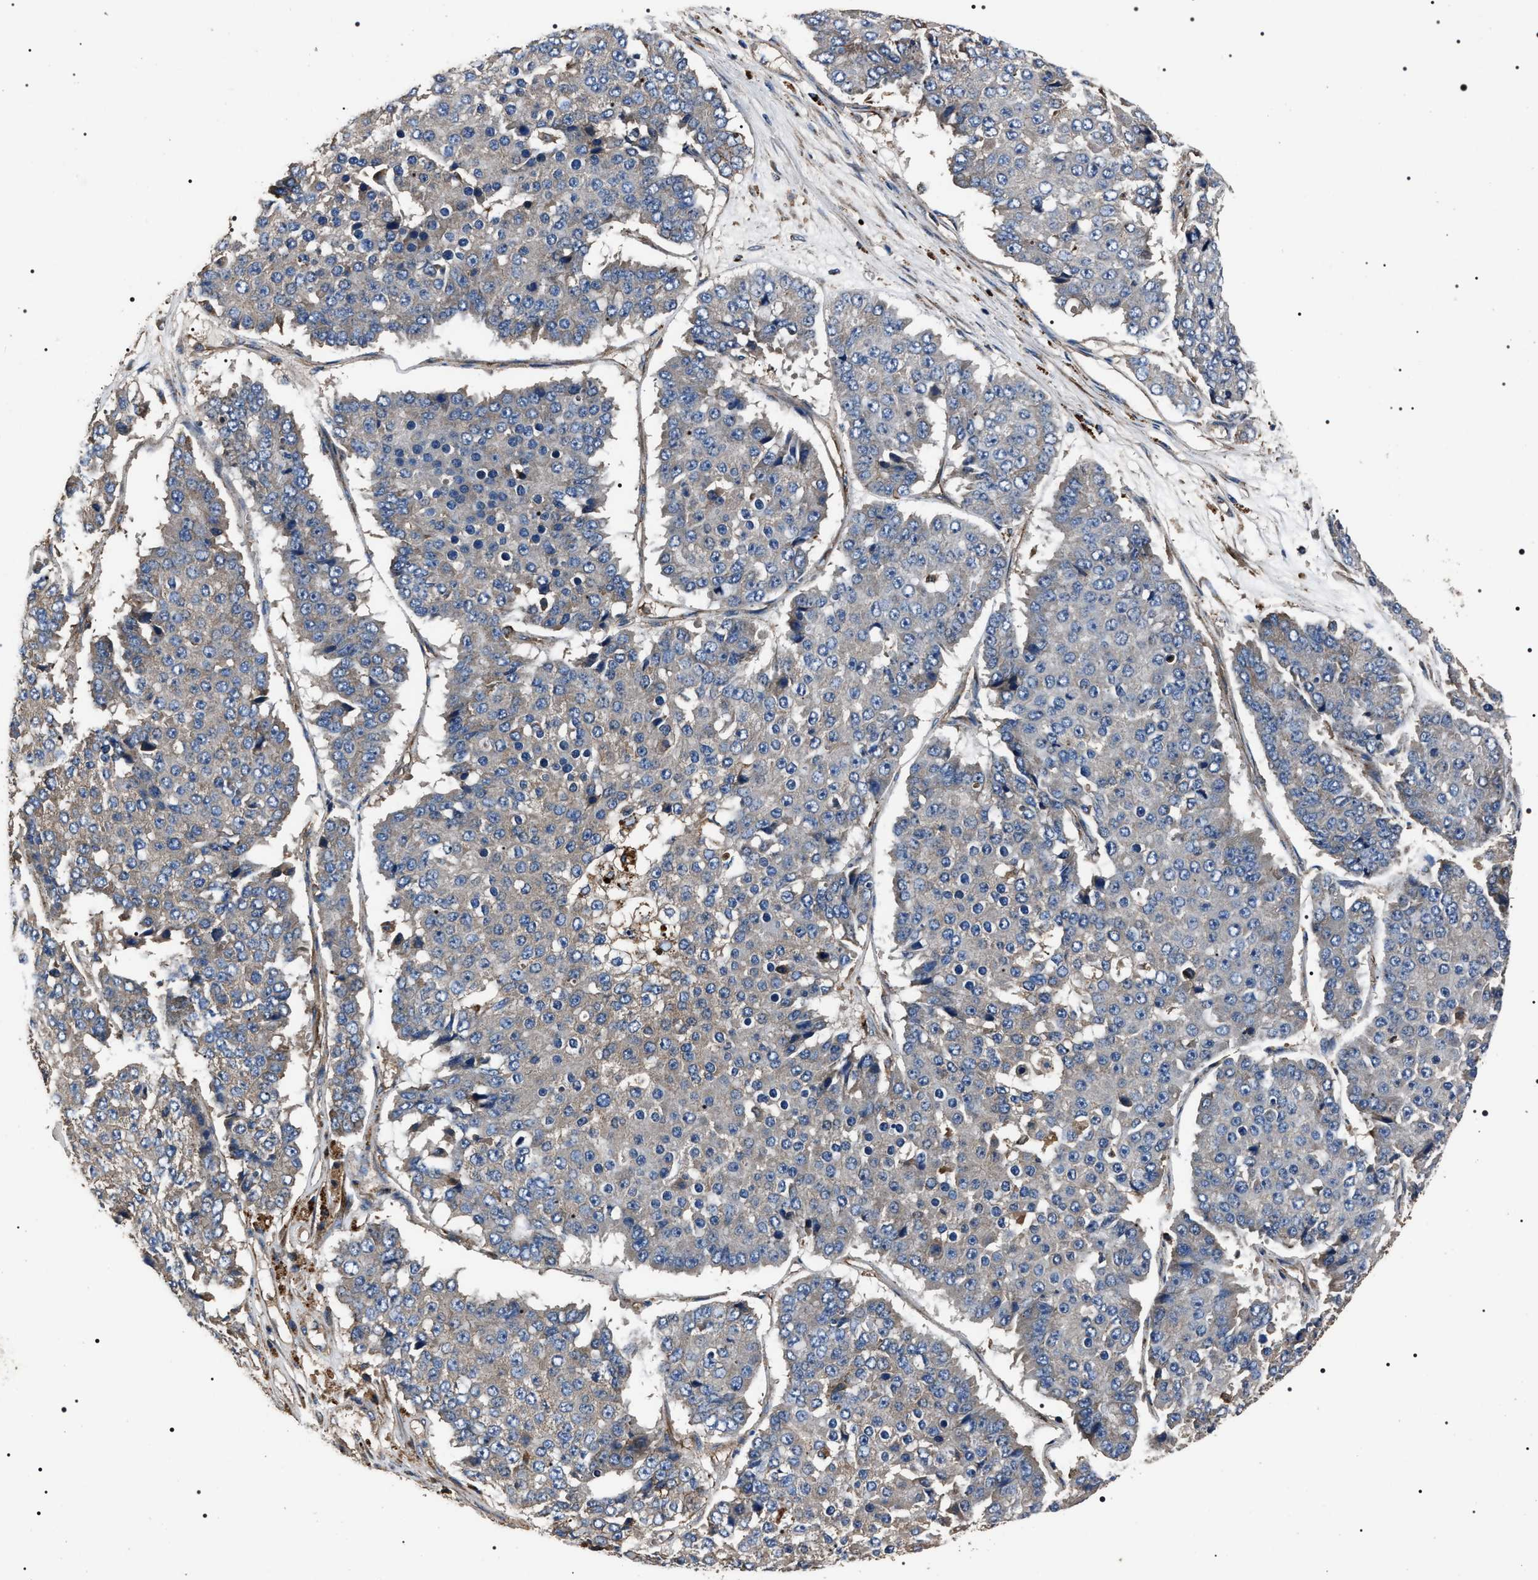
{"staining": {"intensity": "negative", "quantity": "none", "location": "none"}, "tissue": "pancreatic cancer", "cell_type": "Tumor cells", "image_type": "cancer", "snomed": [{"axis": "morphology", "description": "Adenocarcinoma, NOS"}, {"axis": "topography", "description": "Pancreas"}], "caption": "IHC image of human pancreatic cancer (adenocarcinoma) stained for a protein (brown), which exhibits no positivity in tumor cells. Brightfield microscopy of immunohistochemistry (IHC) stained with DAB (3,3'-diaminobenzidine) (brown) and hematoxylin (blue), captured at high magnification.", "gene": "HSCB", "patient": {"sex": "male", "age": 50}}